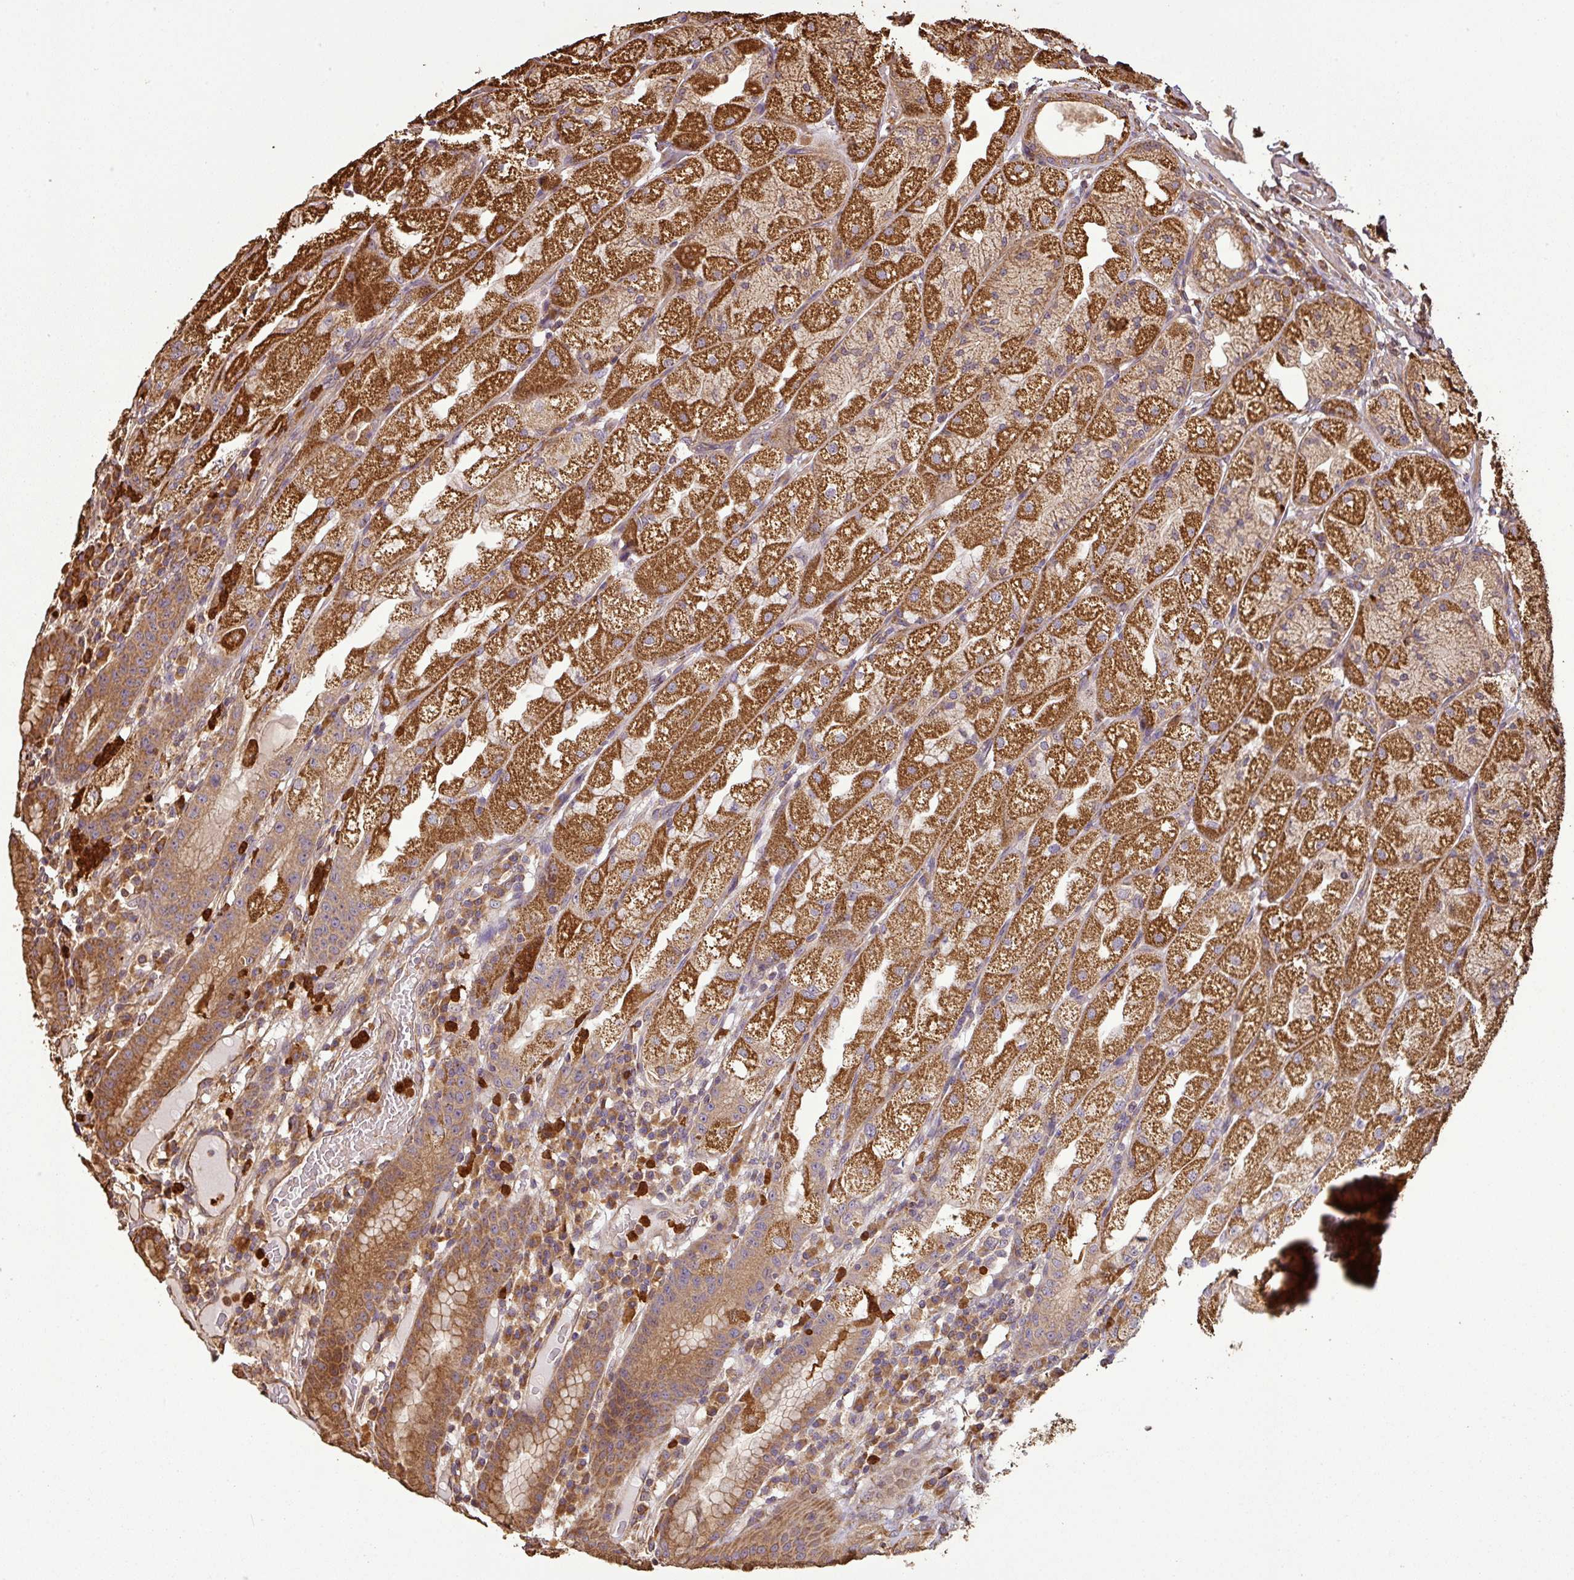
{"staining": {"intensity": "strong", "quantity": ">75%", "location": "cytoplasmic/membranous"}, "tissue": "stomach", "cell_type": "Glandular cells", "image_type": "normal", "snomed": [{"axis": "morphology", "description": "Normal tissue, NOS"}, {"axis": "topography", "description": "Stomach, upper"}], "caption": "Protein staining exhibits strong cytoplasmic/membranous staining in approximately >75% of glandular cells in normal stomach.", "gene": "PLEKHM1", "patient": {"sex": "male", "age": 52}}